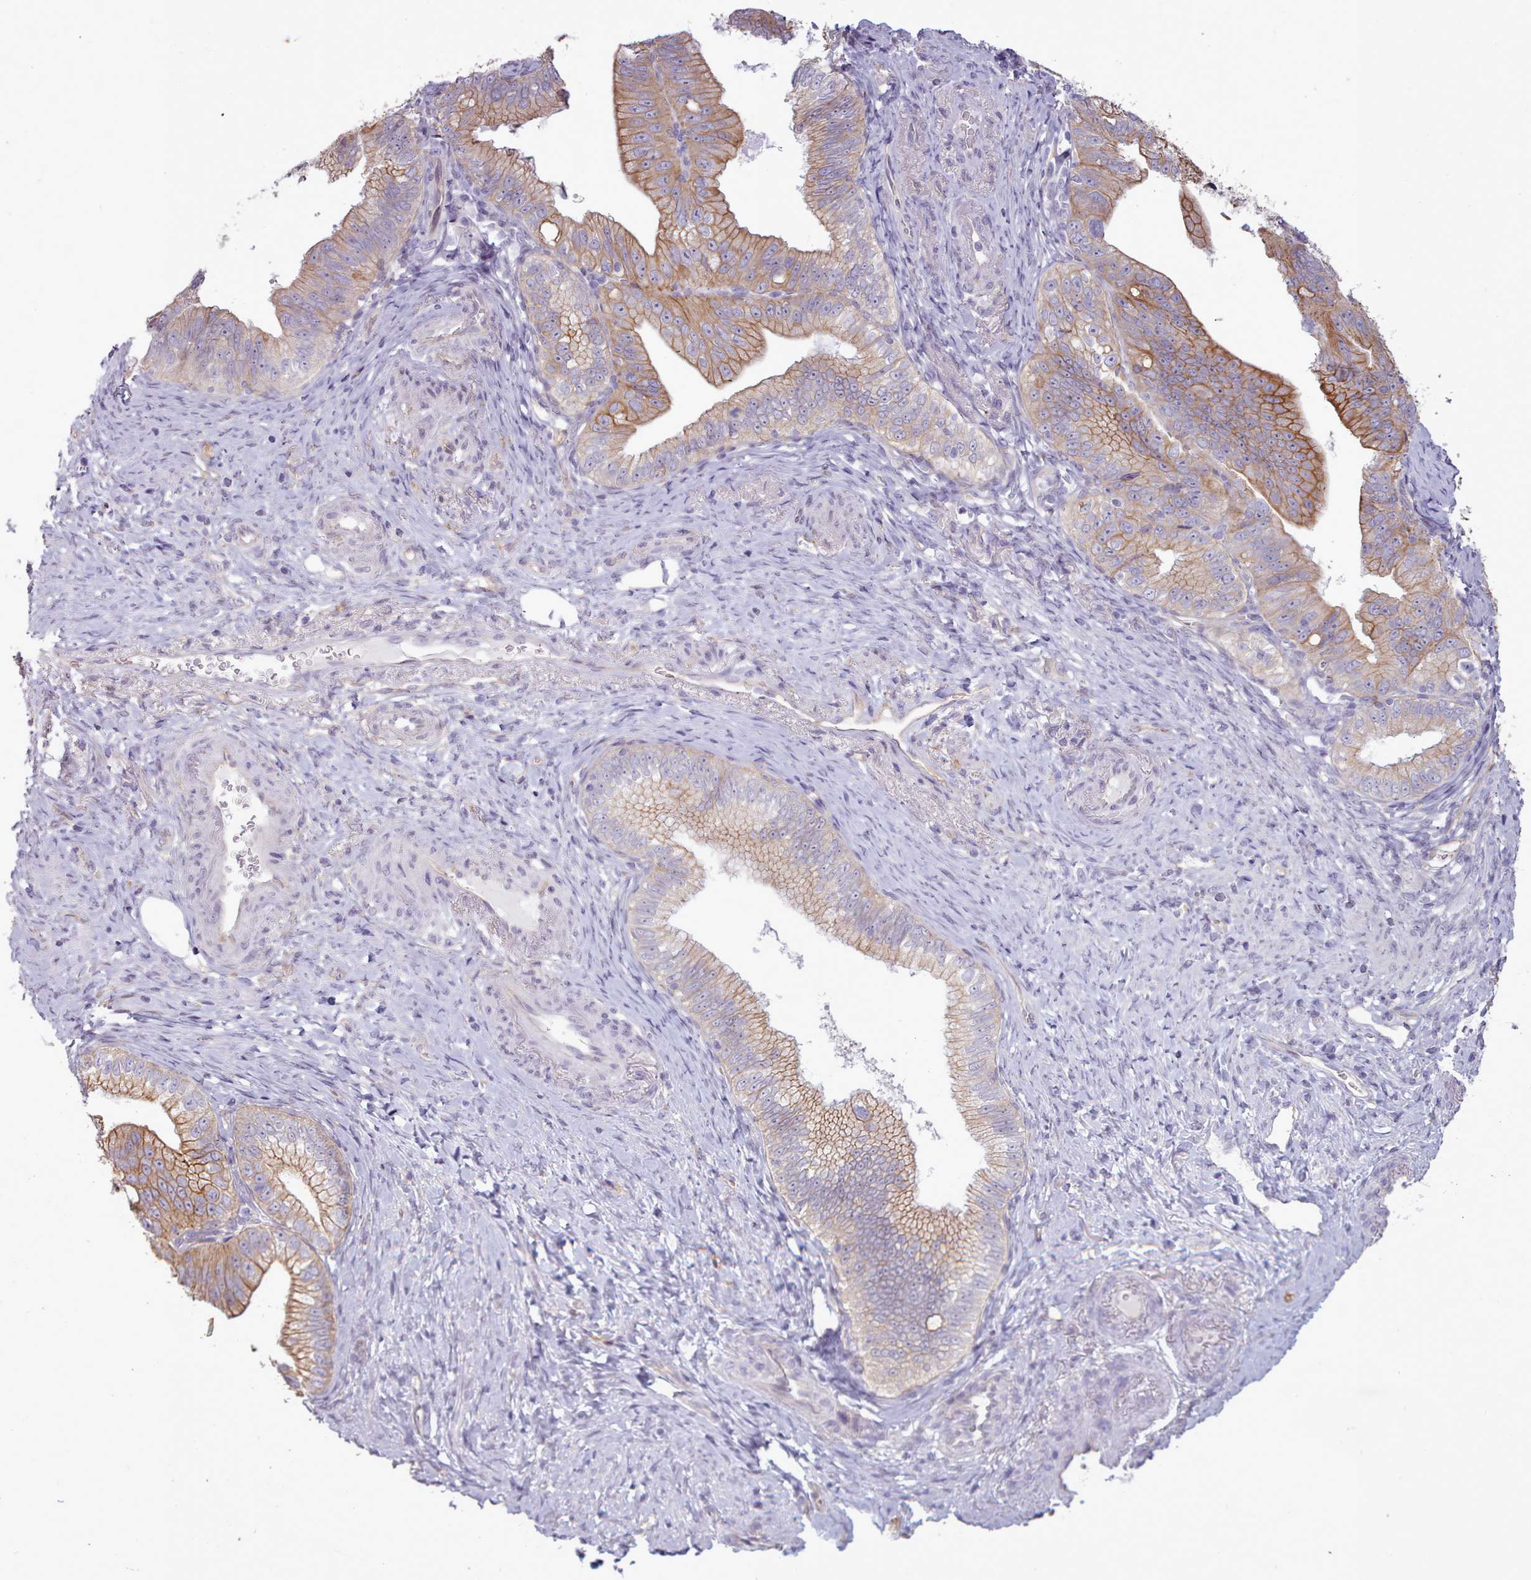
{"staining": {"intensity": "moderate", "quantity": "25%-75%", "location": "cytoplasmic/membranous"}, "tissue": "pancreatic cancer", "cell_type": "Tumor cells", "image_type": "cancer", "snomed": [{"axis": "morphology", "description": "Adenocarcinoma, NOS"}, {"axis": "topography", "description": "Pancreas"}], "caption": "Immunohistochemical staining of pancreatic cancer (adenocarcinoma) reveals medium levels of moderate cytoplasmic/membranous staining in about 25%-75% of tumor cells. The protein is stained brown, and the nuclei are stained in blue (DAB (3,3'-diaminobenzidine) IHC with brightfield microscopy, high magnification).", "gene": "PLD4", "patient": {"sex": "male", "age": 70}}